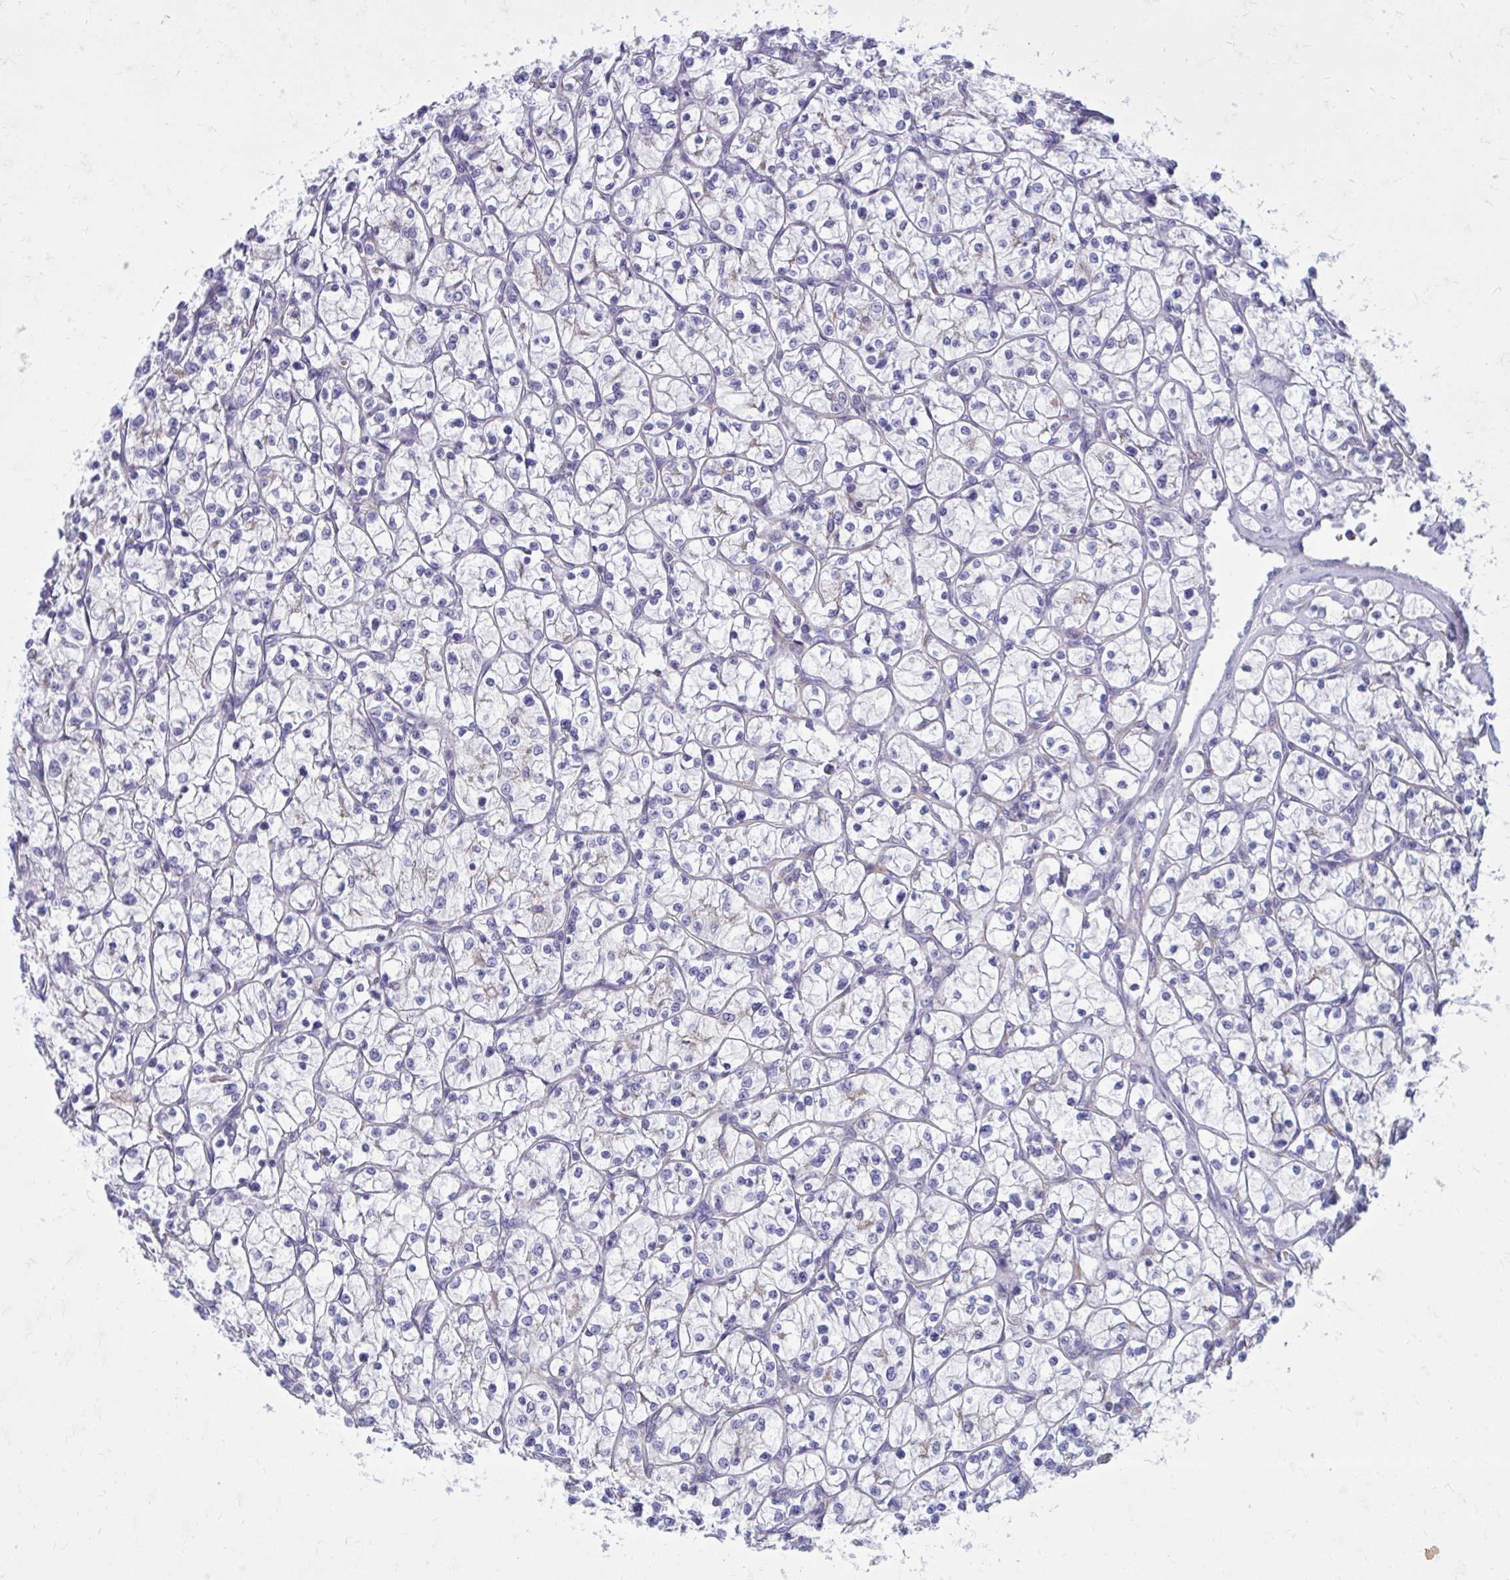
{"staining": {"intensity": "negative", "quantity": "none", "location": "none"}, "tissue": "renal cancer", "cell_type": "Tumor cells", "image_type": "cancer", "snomed": [{"axis": "morphology", "description": "Adenocarcinoma, NOS"}, {"axis": "topography", "description": "Kidney"}], "caption": "Immunohistochemistry (IHC) micrograph of human renal cancer stained for a protein (brown), which exhibits no positivity in tumor cells.", "gene": "CLTA", "patient": {"sex": "female", "age": 64}}